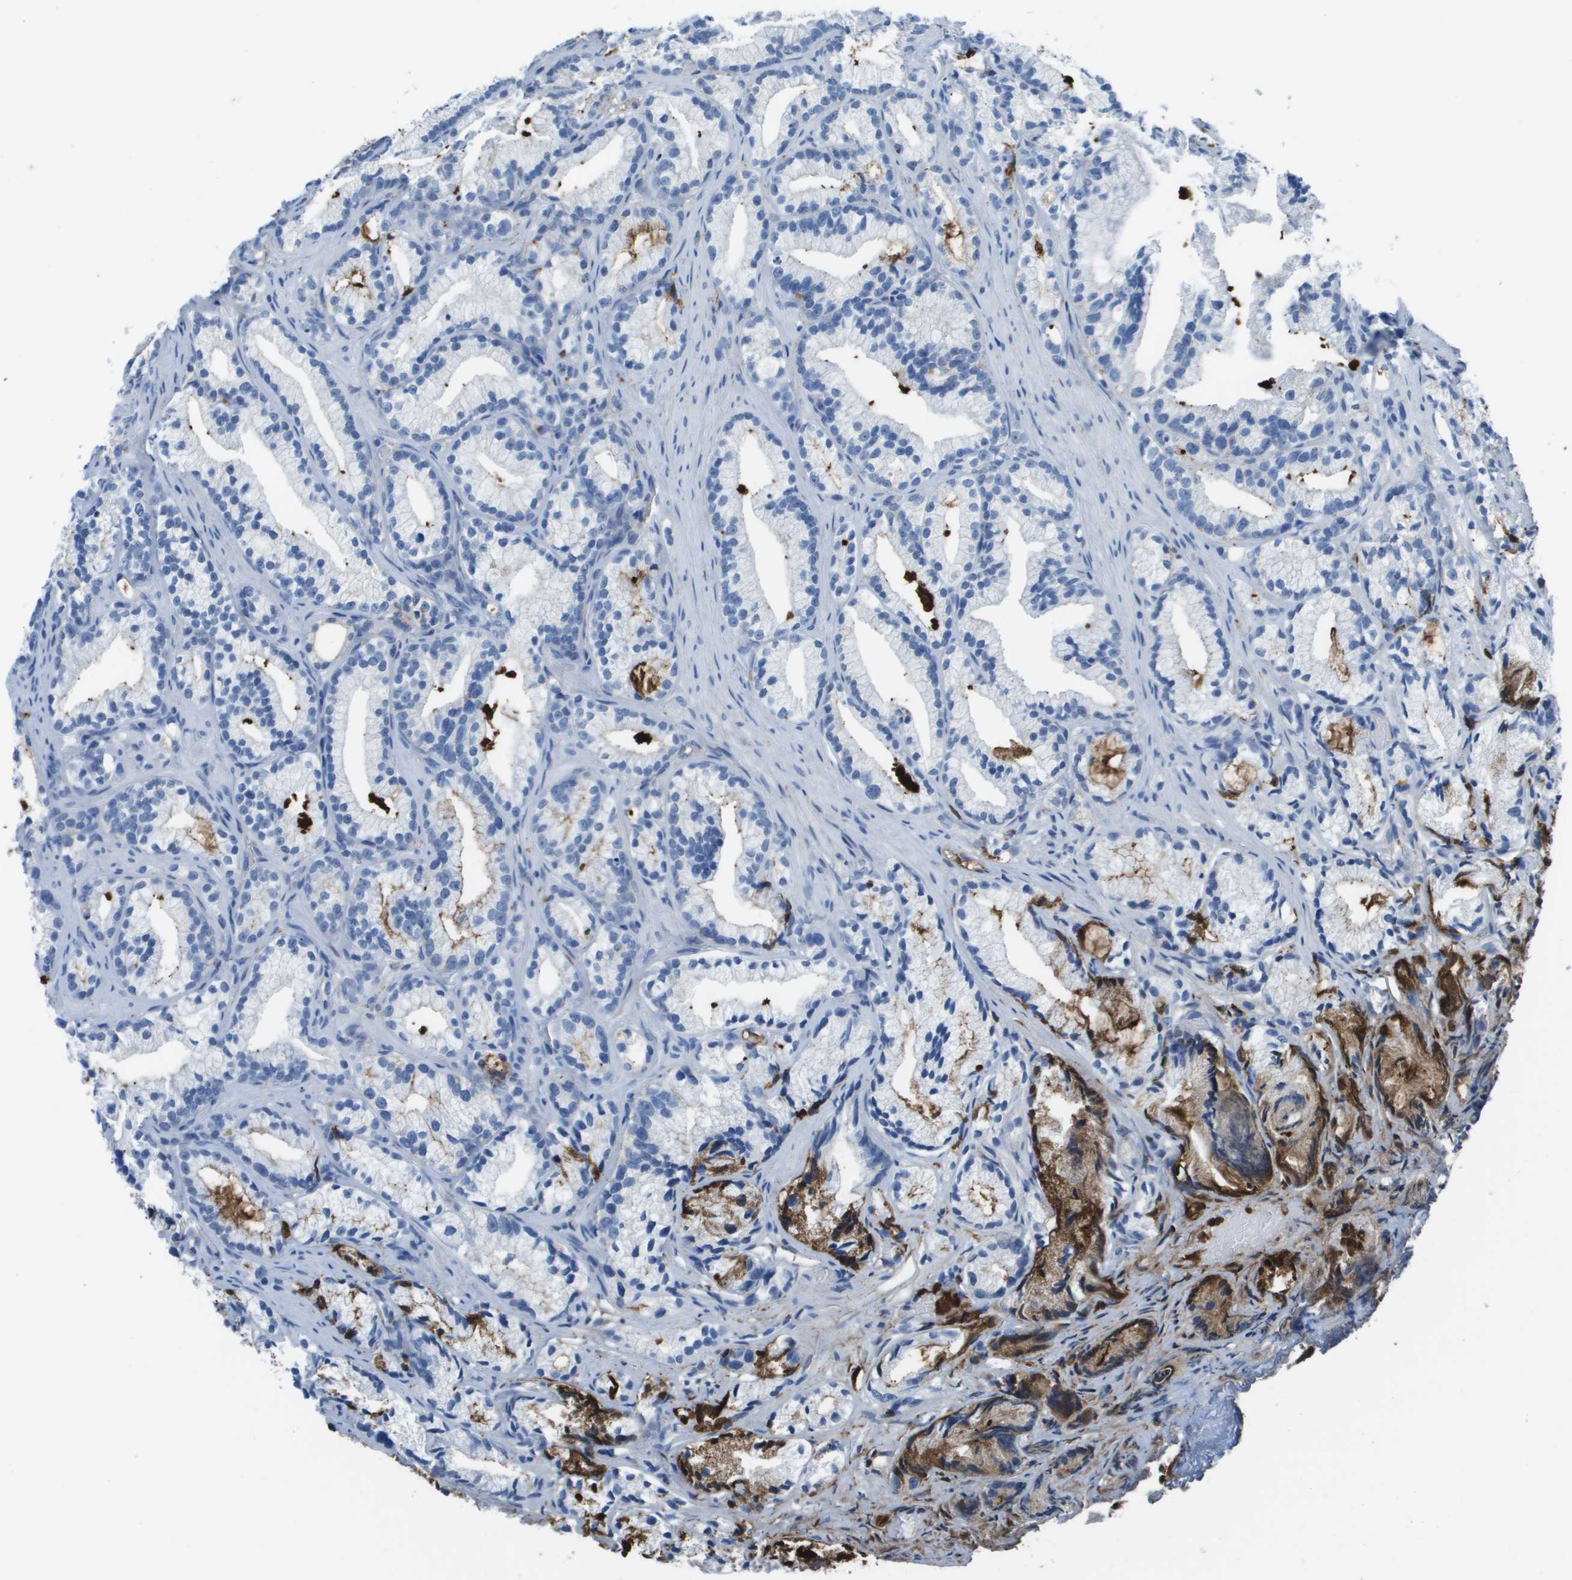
{"staining": {"intensity": "strong", "quantity": "<25%", "location": "cytoplasmic/membranous"}, "tissue": "prostate cancer", "cell_type": "Tumor cells", "image_type": "cancer", "snomed": [{"axis": "morphology", "description": "Adenocarcinoma, Low grade"}, {"axis": "topography", "description": "Prostate"}], "caption": "A brown stain labels strong cytoplasmic/membranous staining of a protein in human prostate cancer (adenocarcinoma (low-grade)) tumor cells.", "gene": "VTN", "patient": {"sex": "male", "age": 89}}